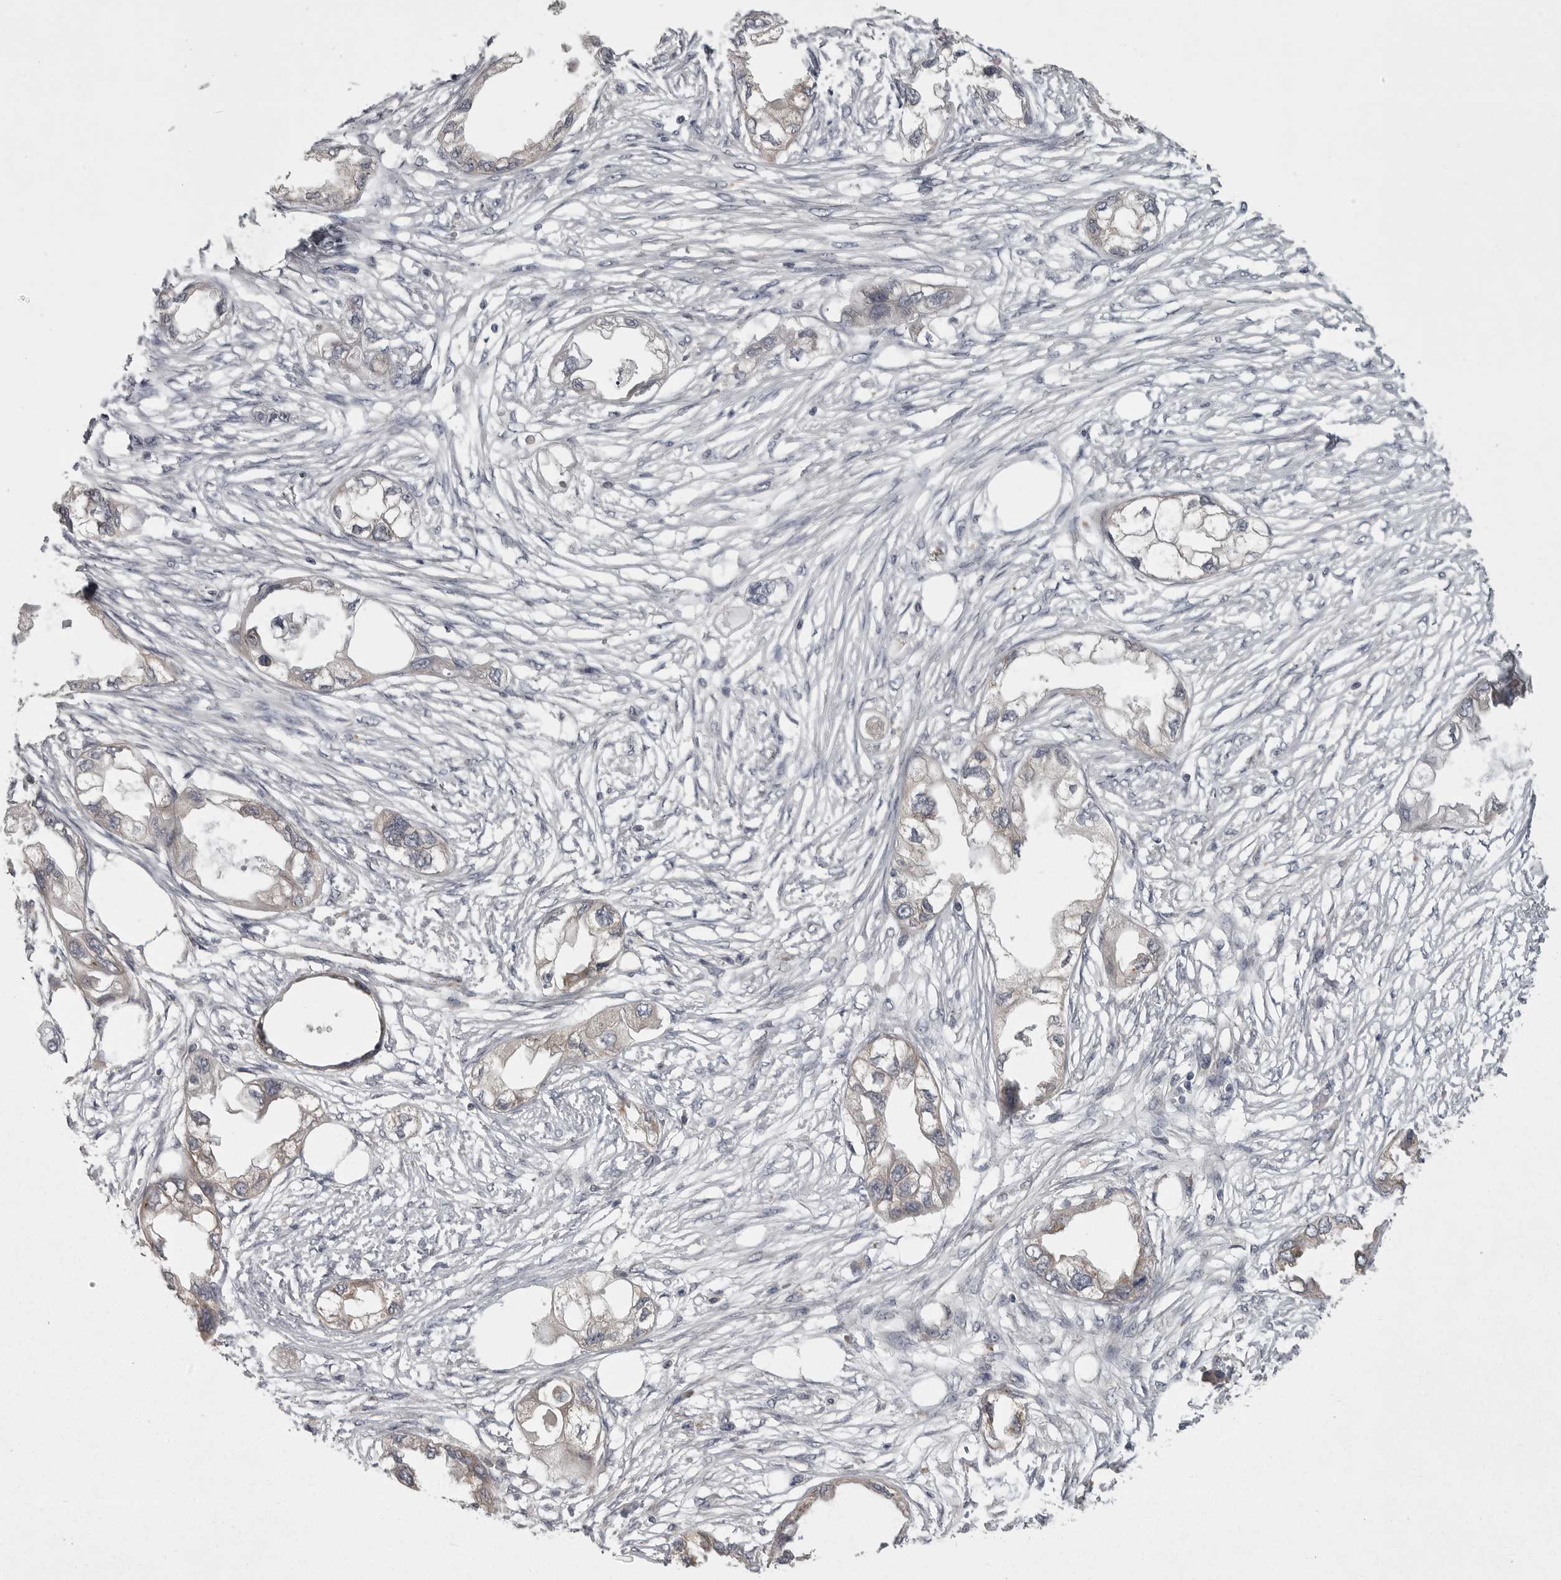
{"staining": {"intensity": "negative", "quantity": "none", "location": "none"}, "tissue": "endometrial cancer", "cell_type": "Tumor cells", "image_type": "cancer", "snomed": [{"axis": "morphology", "description": "Adenocarcinoma, NOS"}, {"axis": "morphology", "description": "Adenocarcinoma, metastatic, NOS"}, {"axis": "topography", "description": "Adipose tissue"}, {"axis": "topography", "description": "Endometrium"}], "caption": "This is an immunohistochemistry (IHC) photomicrograph of metastatic adenocarcinoma (endometrial). There is no staining in tumor cells.", "gene": "PHF13", "patient": {"sex": "female", "age": 67}}